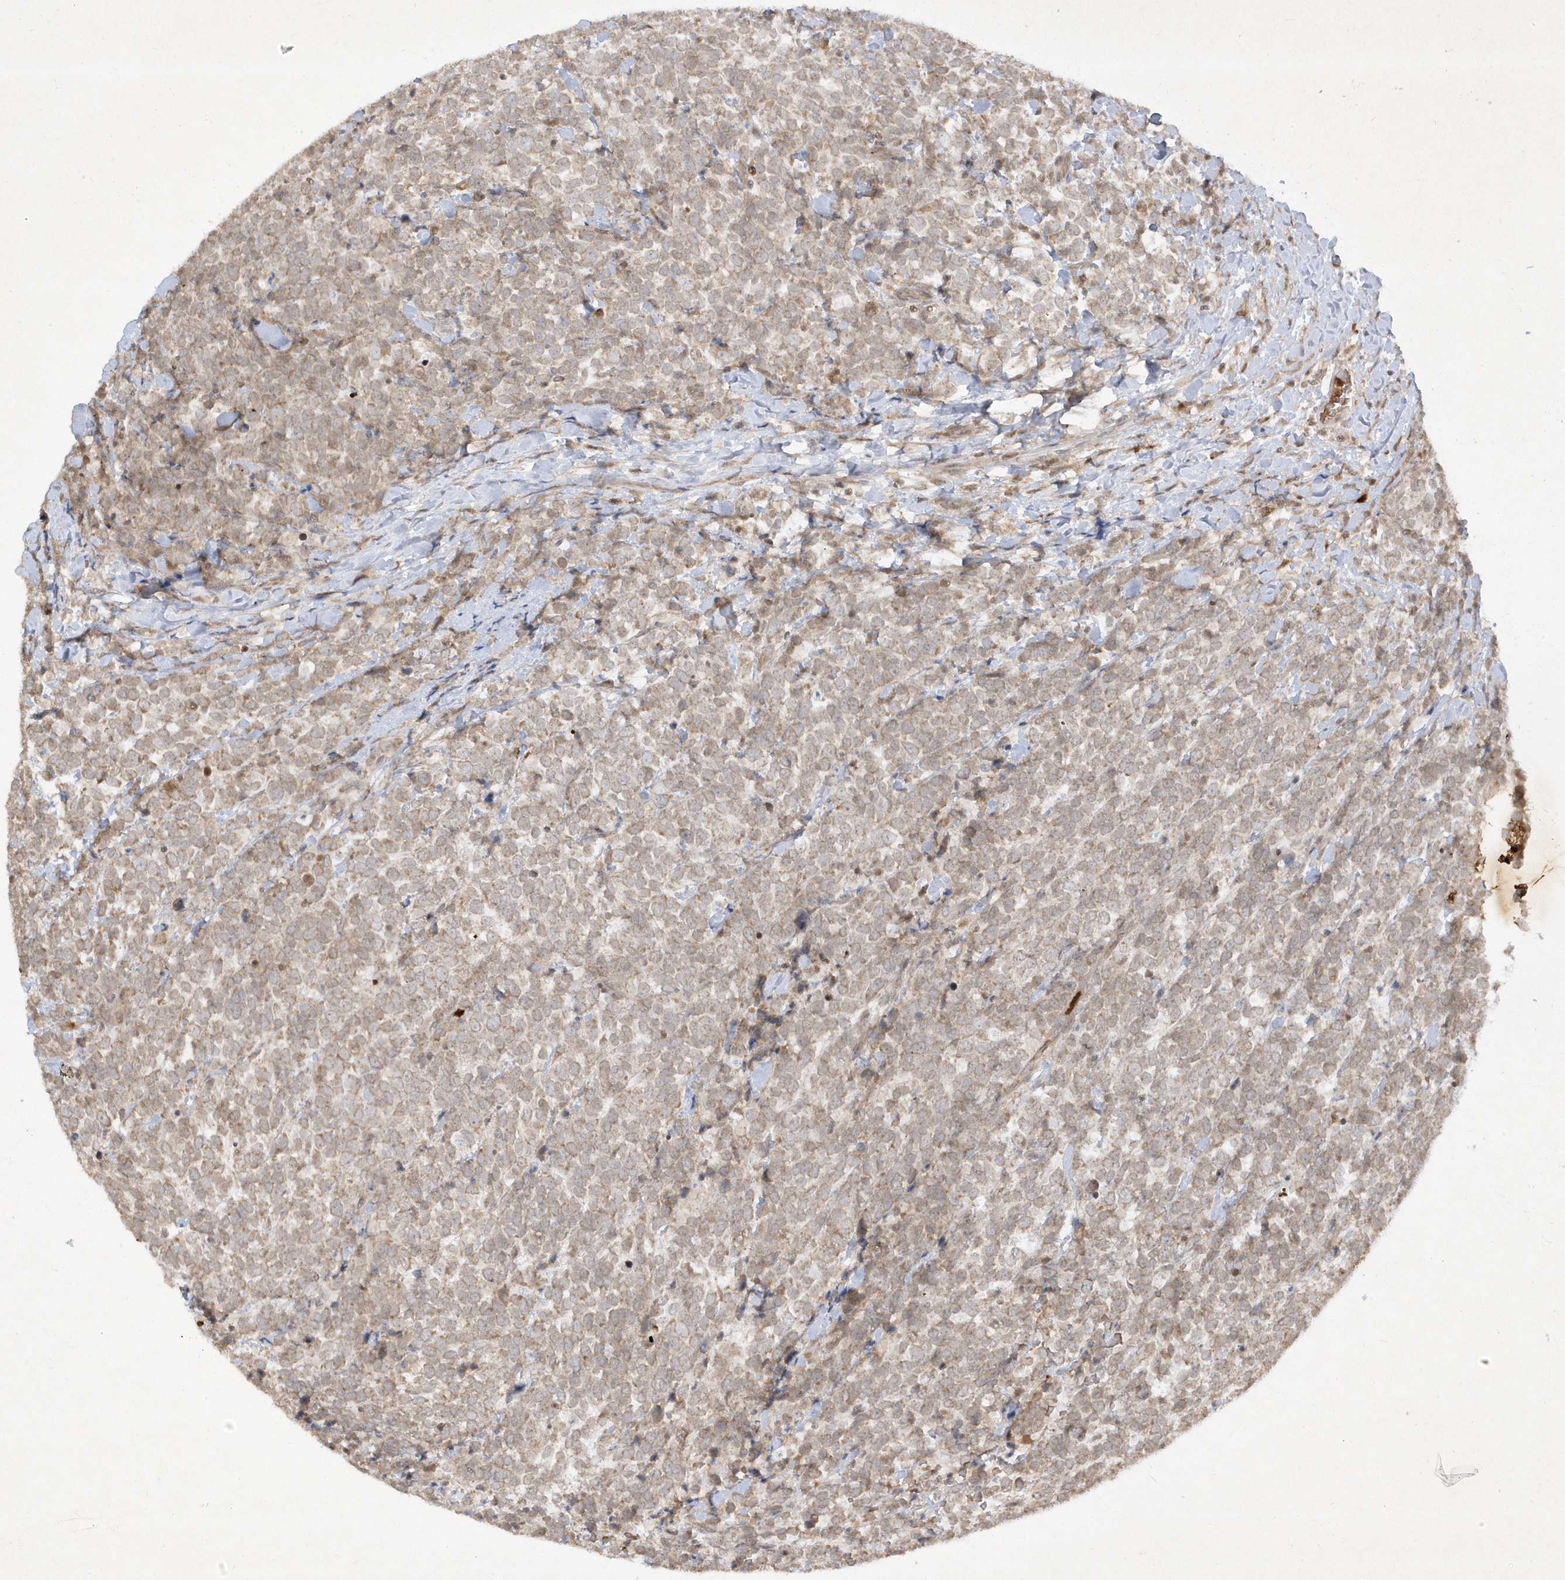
{"staining": {"intensity": "weak", "quantity": ">75%", "location": "cytoplasmic/membranous"}, "tissue": "urothelial cancer", "cell_type": "Tumor cells", "image_type": "cancer", "snomed": [{"axis": "morphology", "description": "Urothelial carcinoma, High grade"}, {"axis": "topography", "description": "Urinary bladder"}], "caption": "Immunohistochemistry (IHC) histopathology image of neoplastic tissue: urothelial cancer stained using immunohistochemistry (IHC) reveals low levels of weak protein expression localized specifically in the cytoplasmic/membranous of tumor cells, appearing as a cytoplasmic/membranous brown color.", "gene": "ZNF213", "patient": {"sex": "female", "age": 82}}